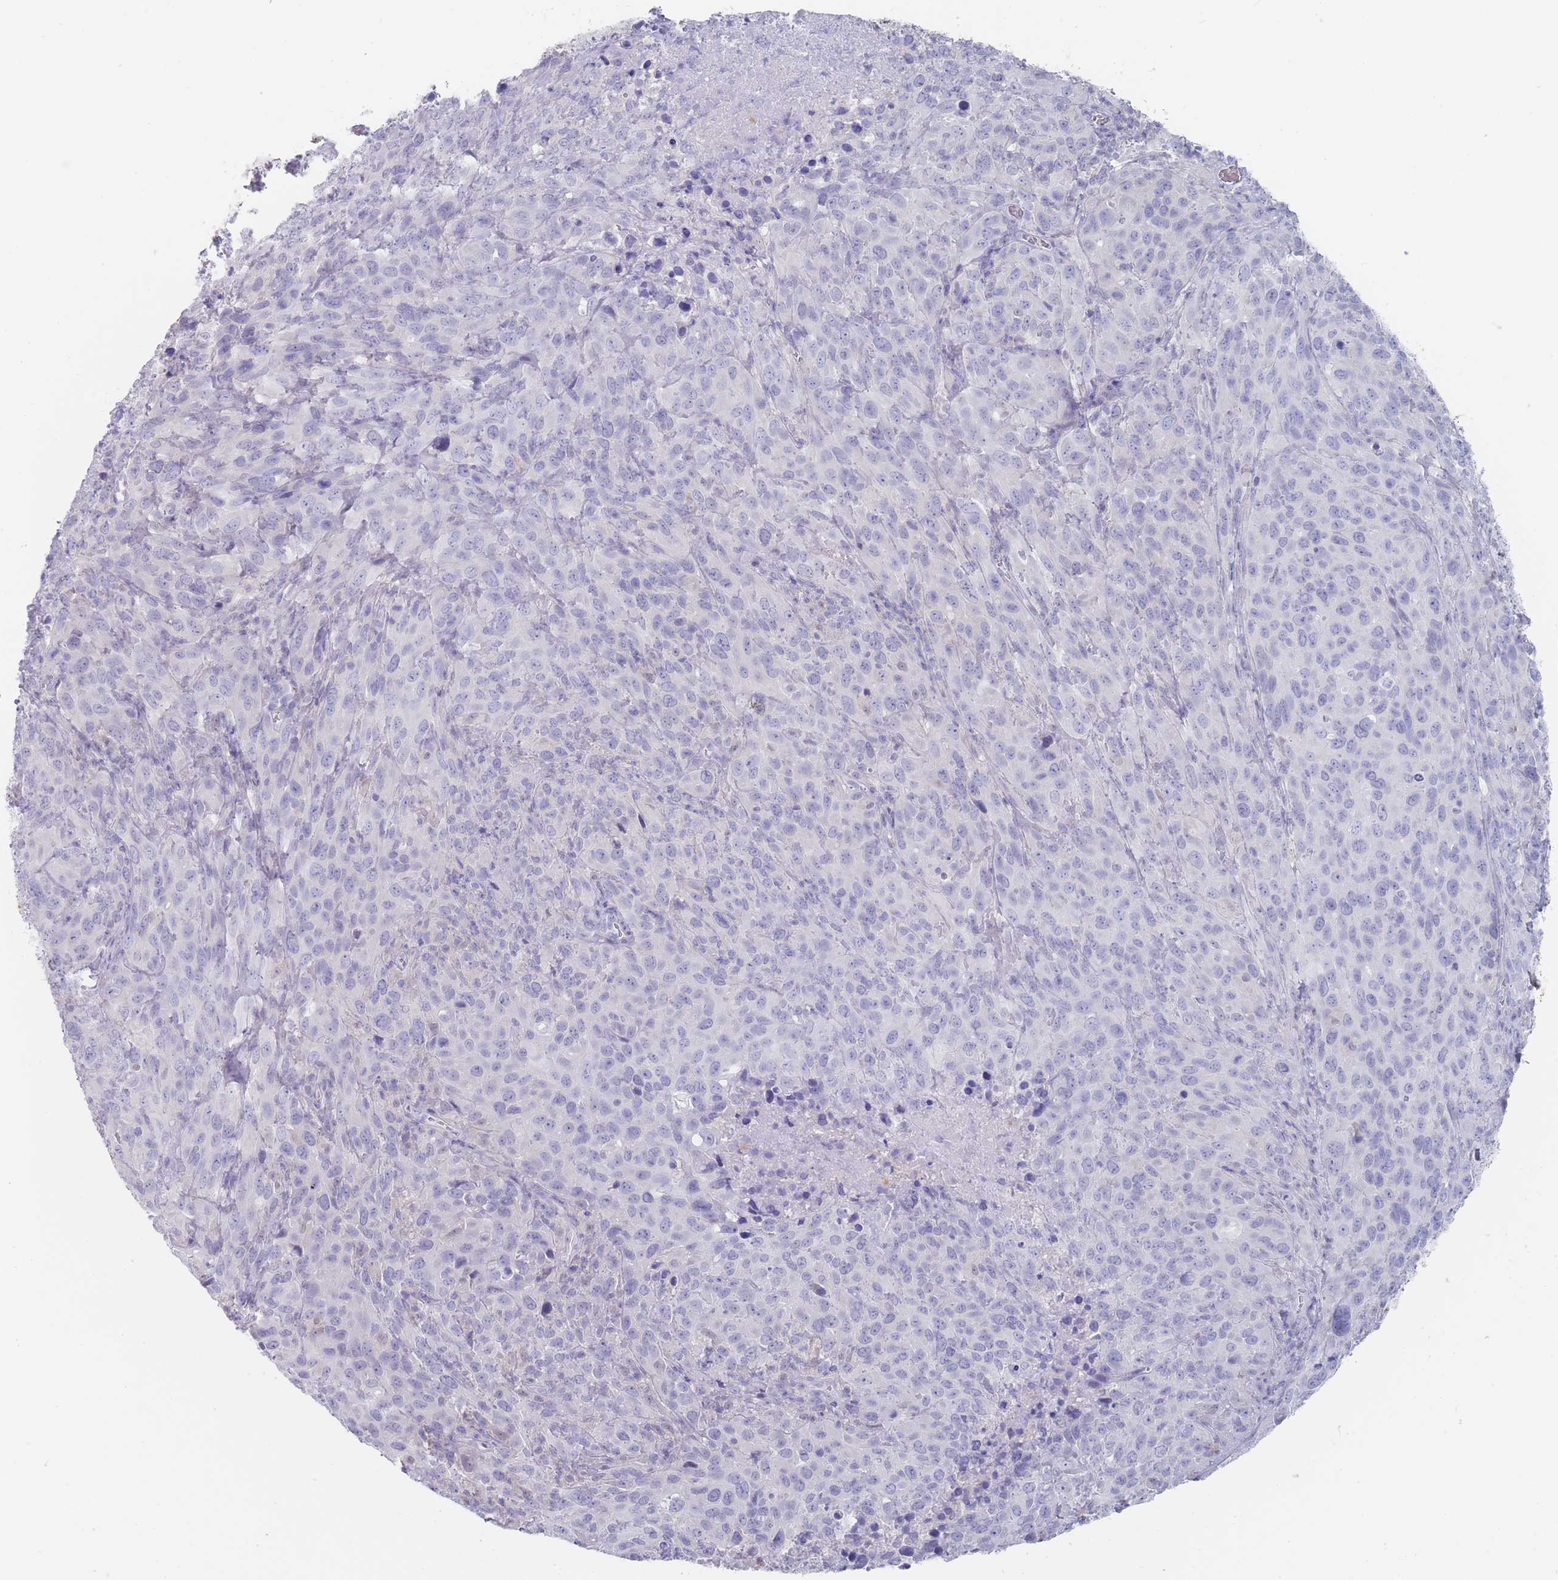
{"staining": {"intensity": "negative", "quantity": "none", "location": "none"}, "tissue": "cervical cancer", "cell_type": "Tumor cells", "image_type": "cancer", "snomed": [{"axis": "morphology", "description": "Squamous cell carcinoma, NOS"}, {"axis": "topography", "description": "Cervix"}], "caption": "Human cervical cancer (squamous cell carcinoma) stained for a protein using immunohistochemistry demonstrates no expression in tumor cells.", "gene": "CYP51A1", "patient": {"sex": "female", "age": 51}}